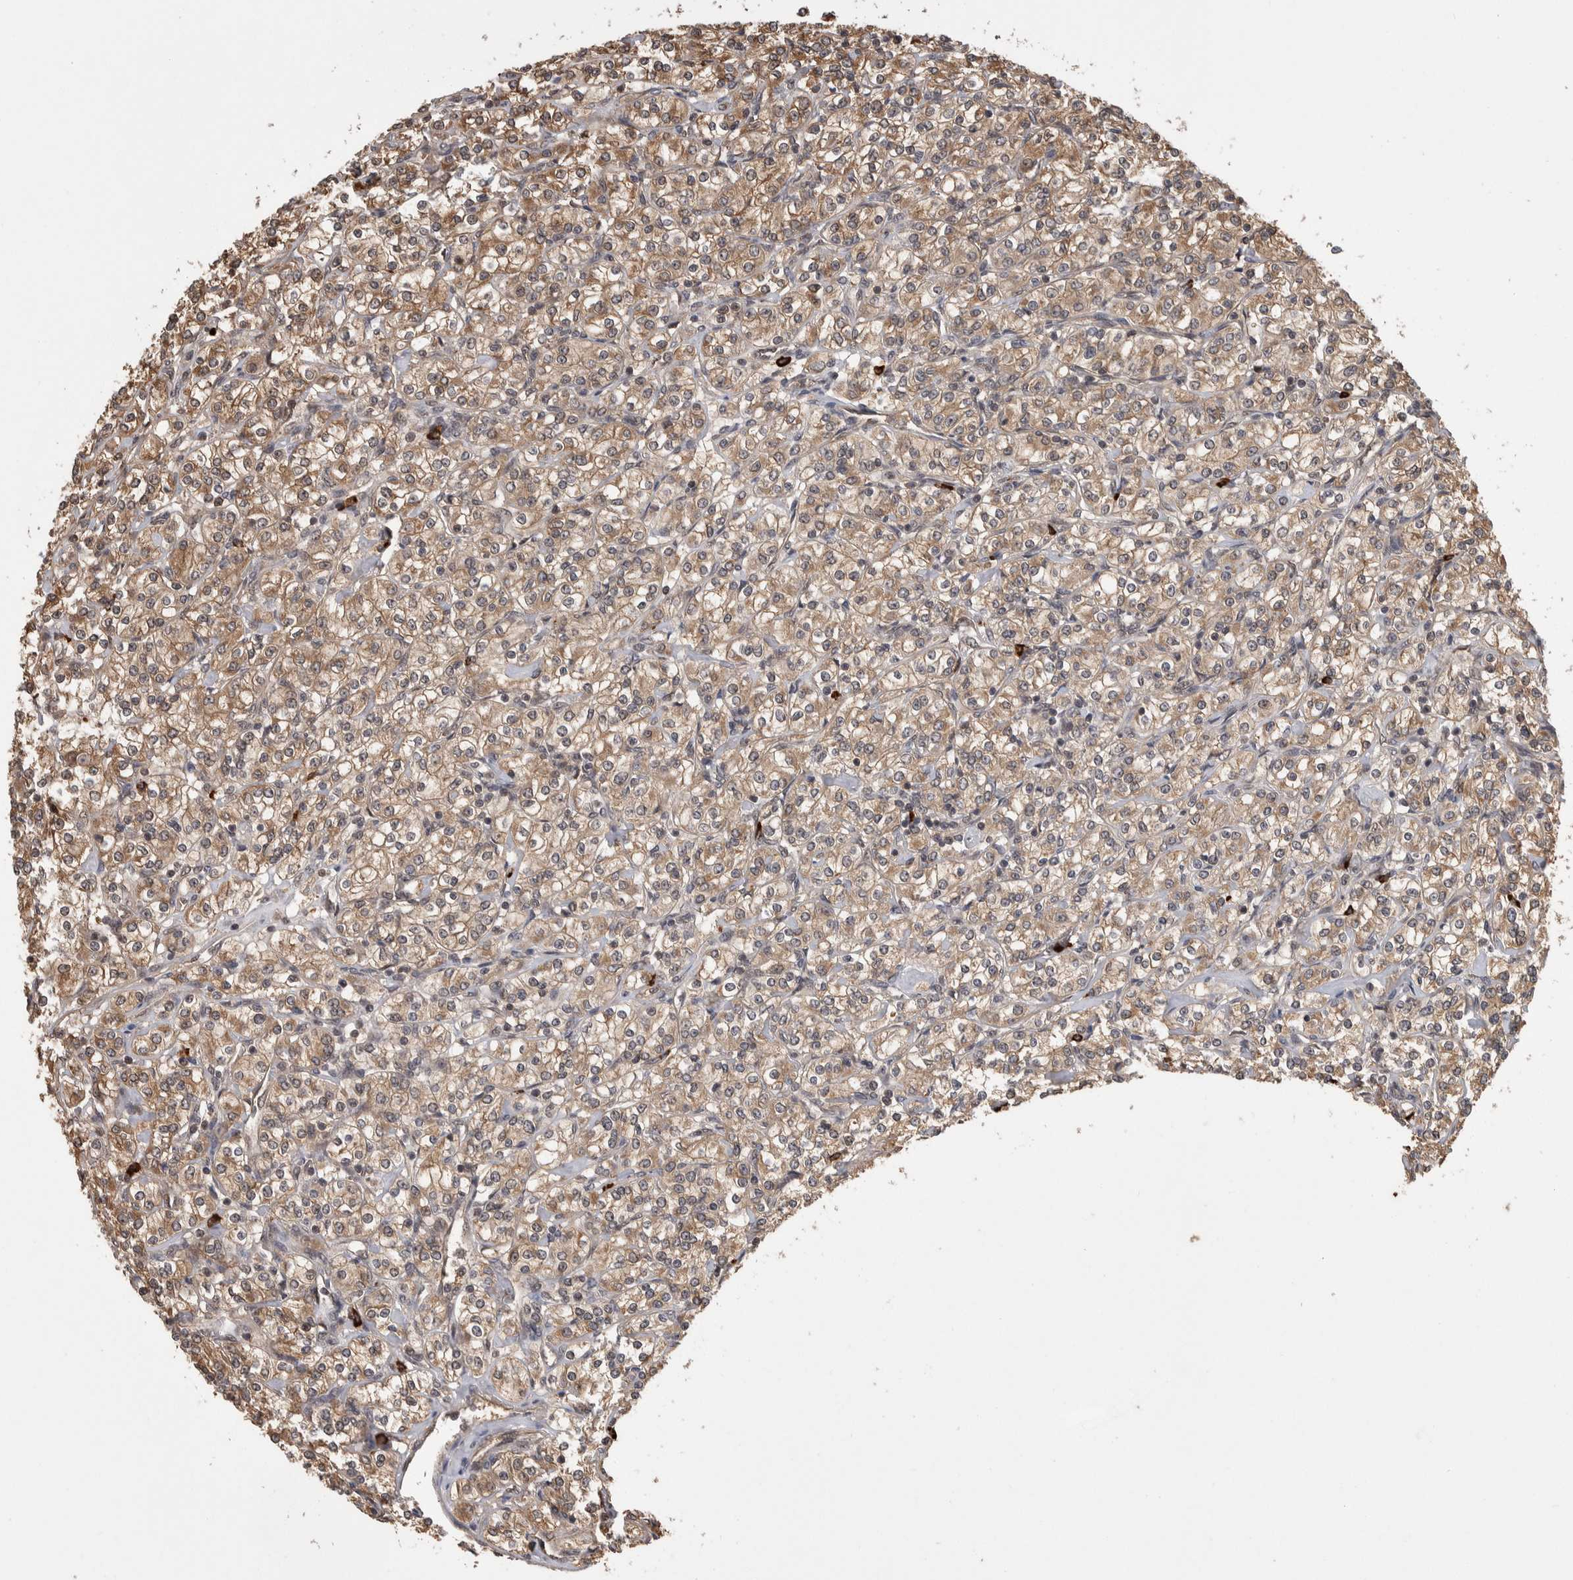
{"staining": {"intensity": "weak", "quantity": ">75%", "location": "cytoplasmic/membranous,nuclear"}, "tissue": "renal cancer", "cell_type": "Tumor cells", "image_type": "cancer", "snomed": [{"axis": "morphology", "description": "Adenocarcinoma, NOS"}, {"axis": "topography", "description": "Kidney"}], "caption": "An immunohistochemistry histopathology image of tumor tissue is shown. Protein staining in brown labels weak cytoplasmic/membranous and nuclear positivity in renal adenocarcinoma within tumor cells.", "gene": "ZNF592", "patient": {"sex": "male", "age": 77}}